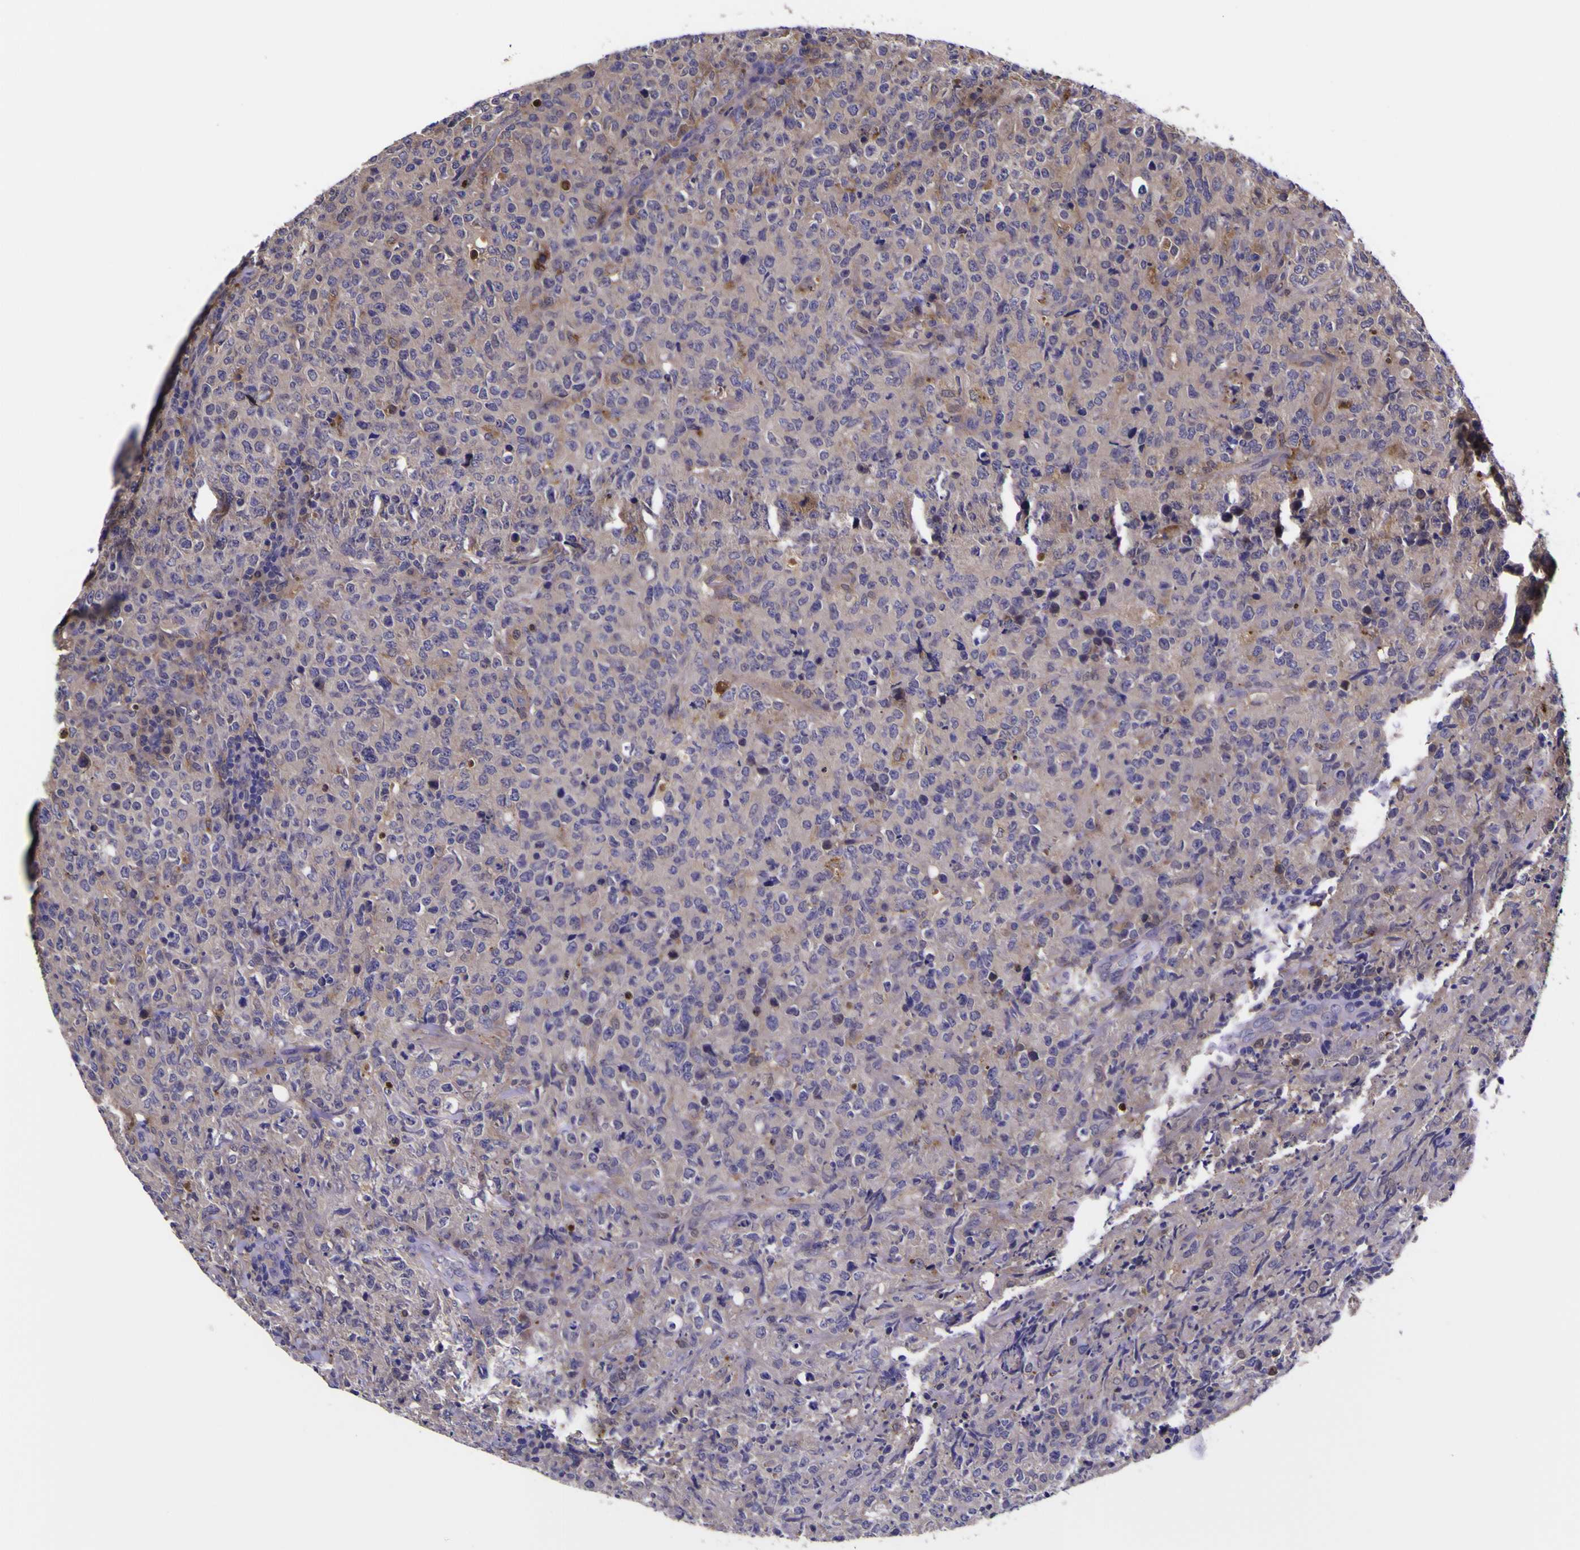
{"staining": {"intensity": "weak", "quantity": "25%-75%", "location": "cytoplasmic/membranous"}, "tissue": "lymphoma", "cell_type": "Tumor cells", "image_type": "cancer", "snomed": [{"axis": "morphology", "description": "Malignant lymphoma, non-Hodgkin's type, High grade"}, {"axis": "topography", "description": "Tonsil"}], "caption": "Brown immunohistochemical staining in high-grade malignant lymphoma, non-Hodgkin's type shows weak cytoplasmic/membranous expression in approximately 25%-75% of tumor cells. Using DAB (brown) and hematoxylin (blue) stains, captured at high magnification using brightfield microscopy.", "gene": "MAPK14", "patient": {"sex": "female", "age": 36}}